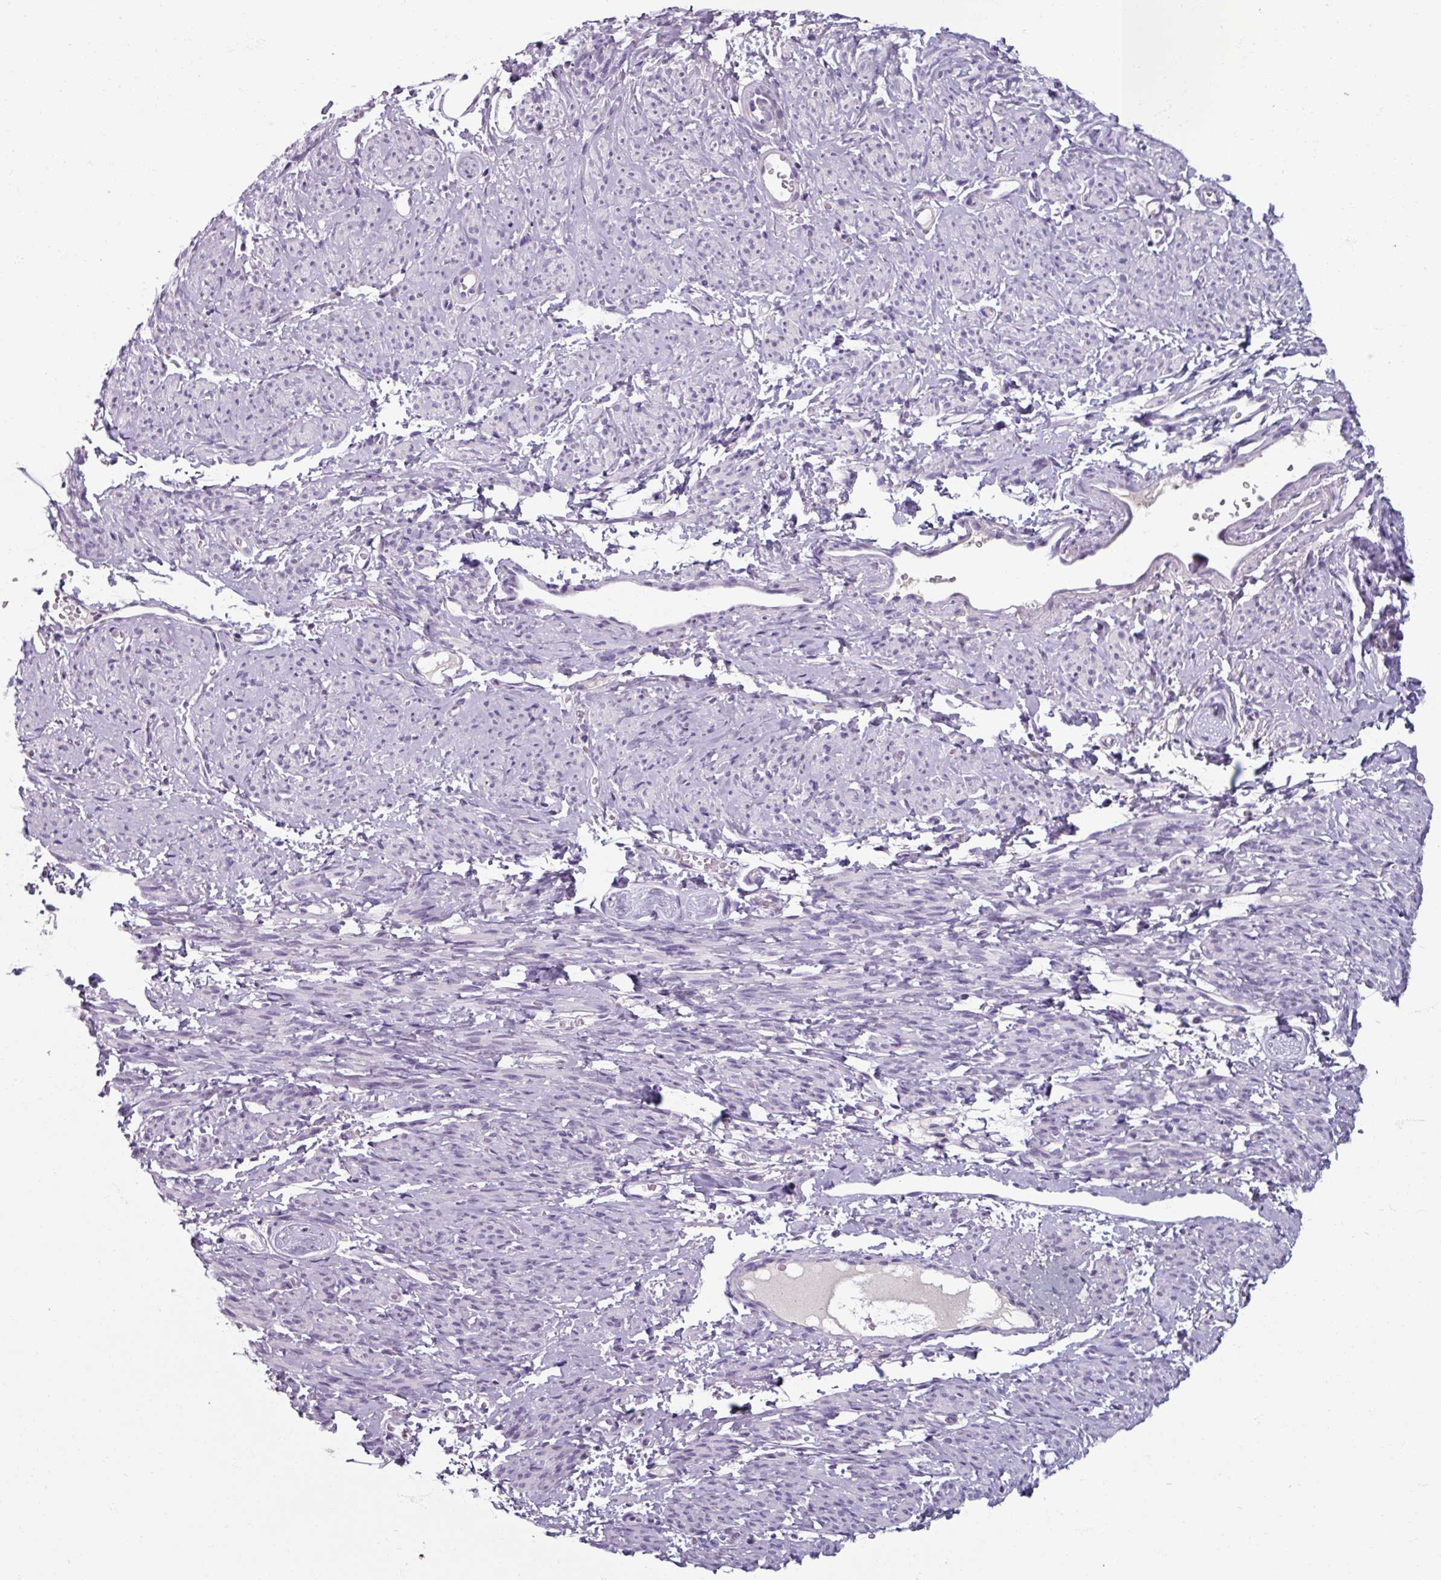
{"staining": {"intensity": "negative", "quantity": "none", "location": "none"}, "tissue": "smooth muscle", "cell_type": "Smooth muscle cells", "image_type": "normal", "snomed": [{"axis": "morphology", "description": "Normal tissue, NOS"}, {"axis": "topography", "description": "Smooth muscle"}], "caption": "Histopathology image shows no protein expression in smooth muscle cells of unremarkable smooth muscle. (DAB (3,3'-diaminobenzidine) immunohistochemistry (IHC), high magnification).", "gene": "SMIM11", "patient": {"sex": "female", "age": 65}}